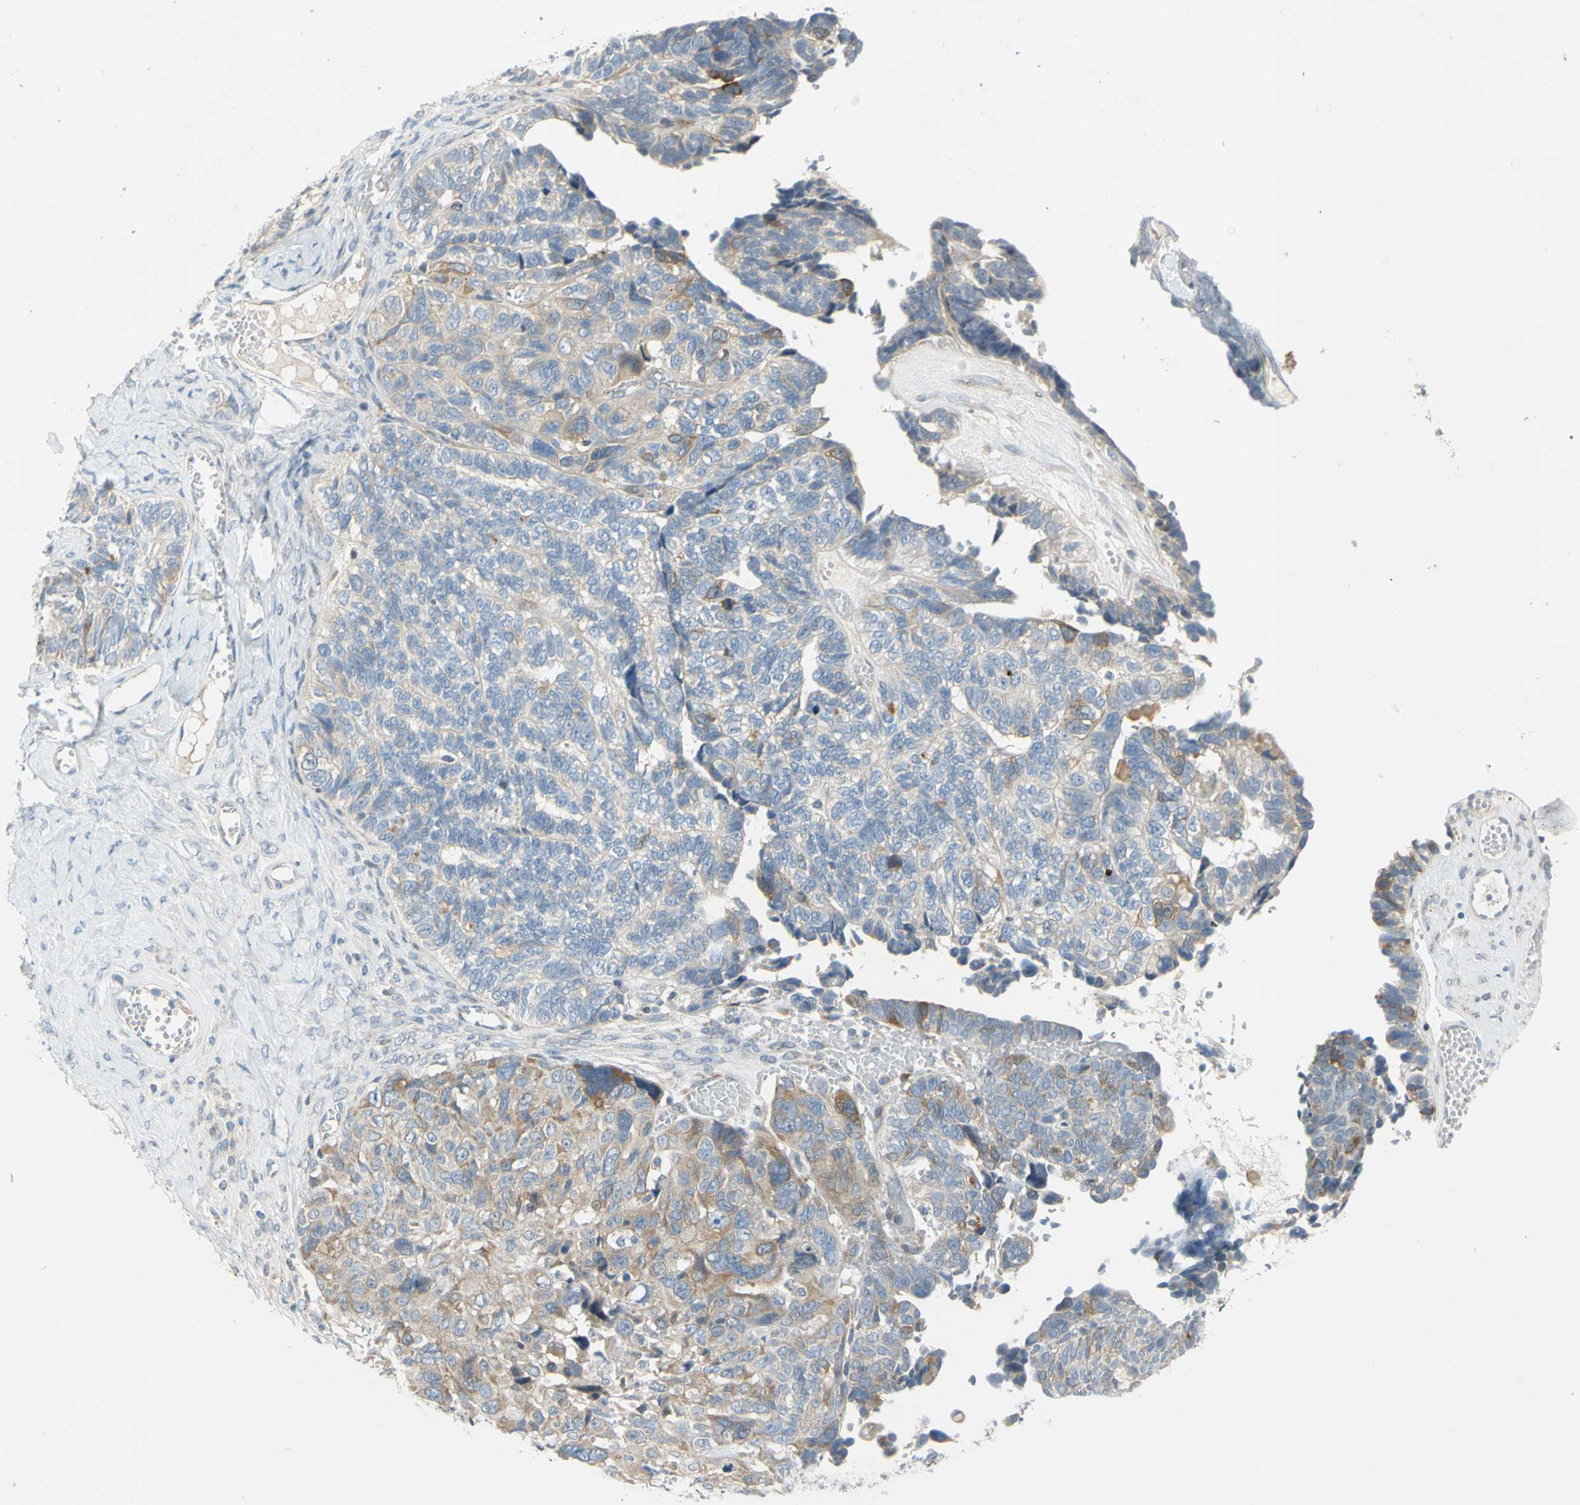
{"staining": {"intensity": "weak", "quantity": "25%-75%", "location": "cytoplasmic/membranous"}, "tissue": "ovarian cancer", "cell_type": "Tumor cells", "image_type": "cancer", "snomed": [{"axis": "morphology", "description": "Cystadenocarcinoma, serous, NOS"}, {"axis": "topography", "description": "Ovary"}], "caption": "The micrograph displays immunohistochemical staining of ovarian cancer (serous cystadenocarcinoma). There is weak cytoplasmic/membranous expression is appreciated in about 25%-75% of tumor cells.", "gene": "CCNB2", "patient": {"sex": "female", "age": 79}}